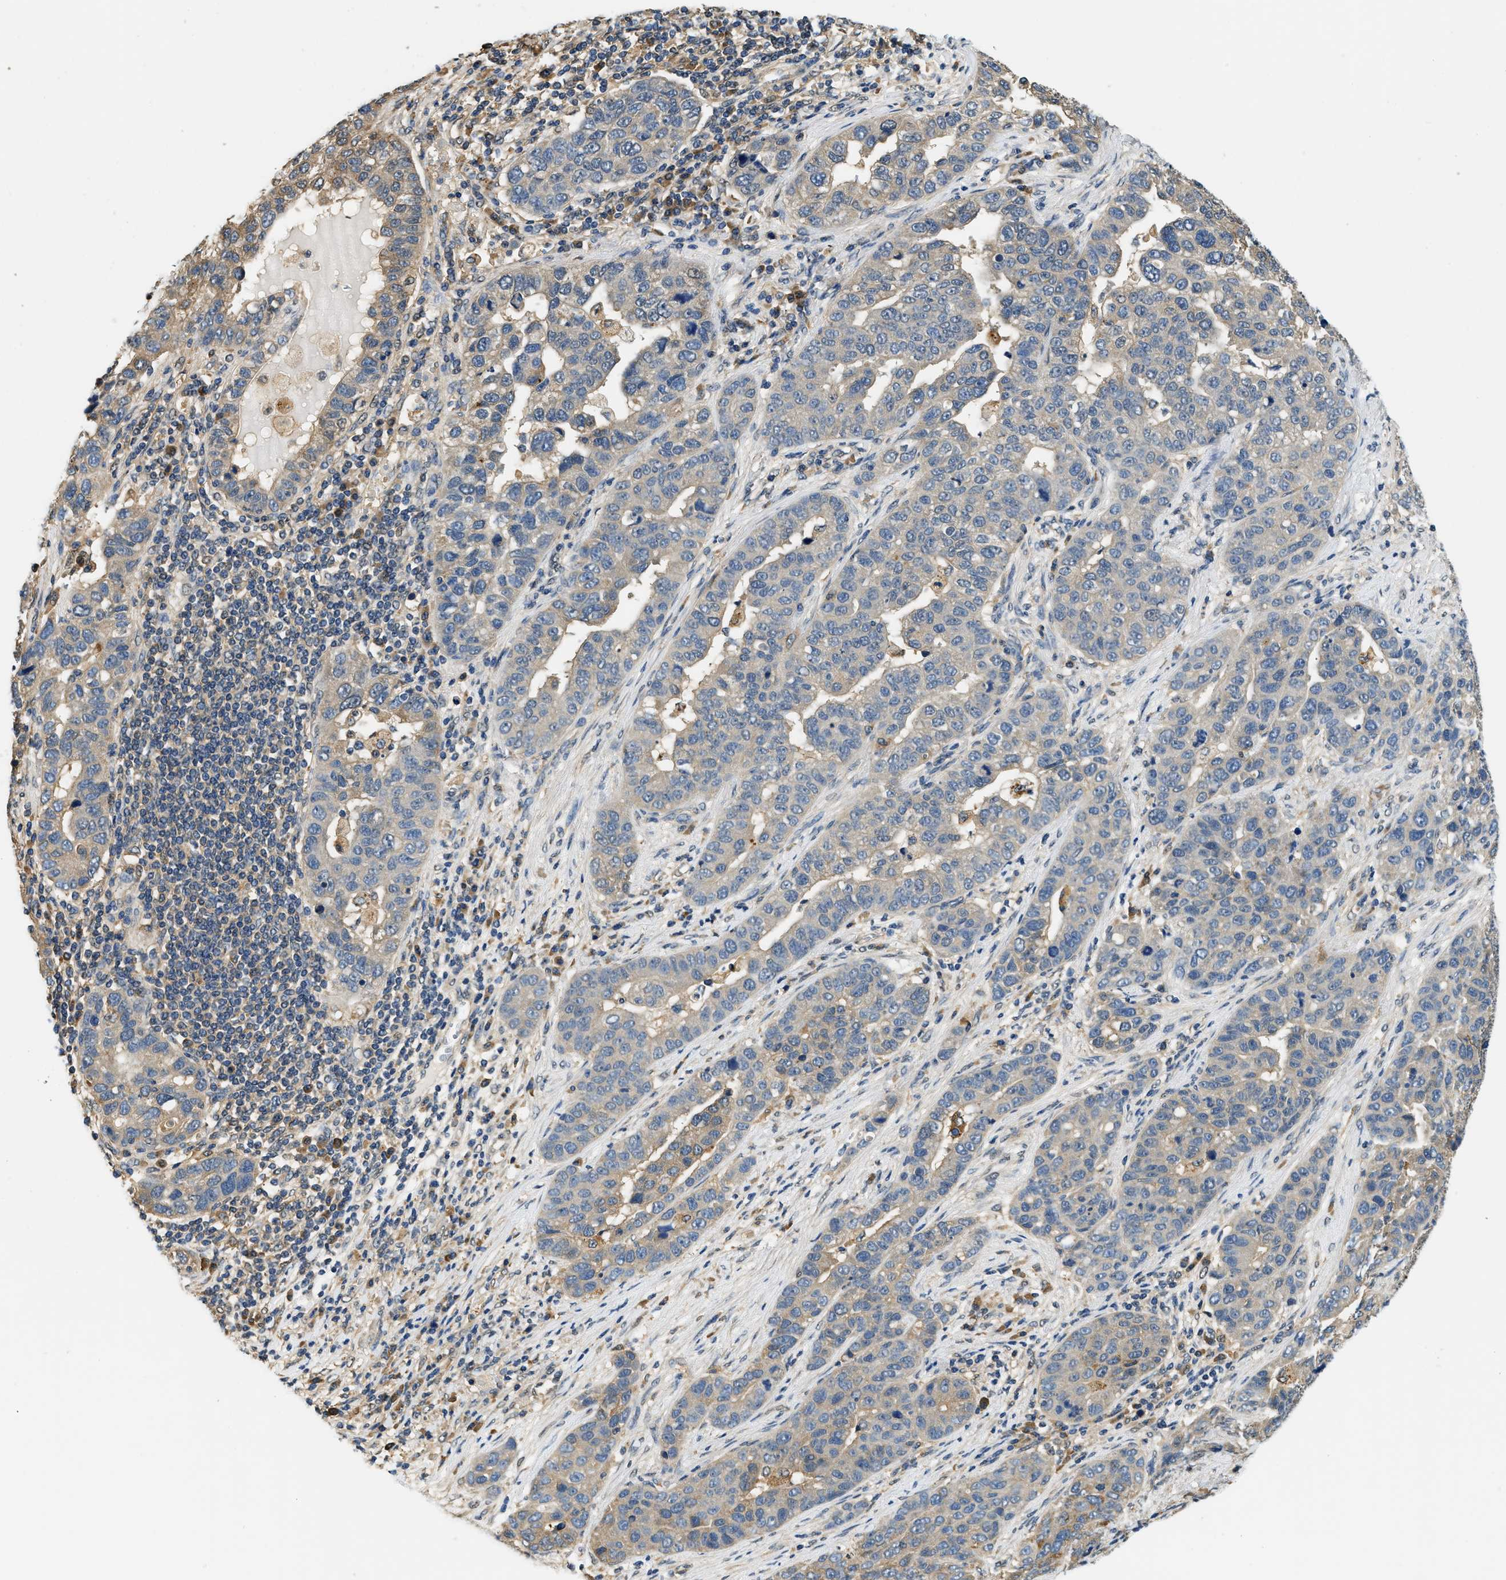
{"staining": {"intensity": "weak", "quantity": "<25%", "location": "cytoplasmic/membranous"}, "tissue": "pancreatic cancer", "cell_type": "Tumor cells", "image_type": "cancer", "snomed": [{"axis": "morphology", "description": "Adenocarcinoma, NOS"}, {"axis": "topography", "description": "Pancreas"}], "caption": "The histopathology image demonstrates no significant expression in tumor cells of adenocarcinoma (pancreatic).", "gene": "BCL7C", "patient": {"sex": "female", "age": 61}}